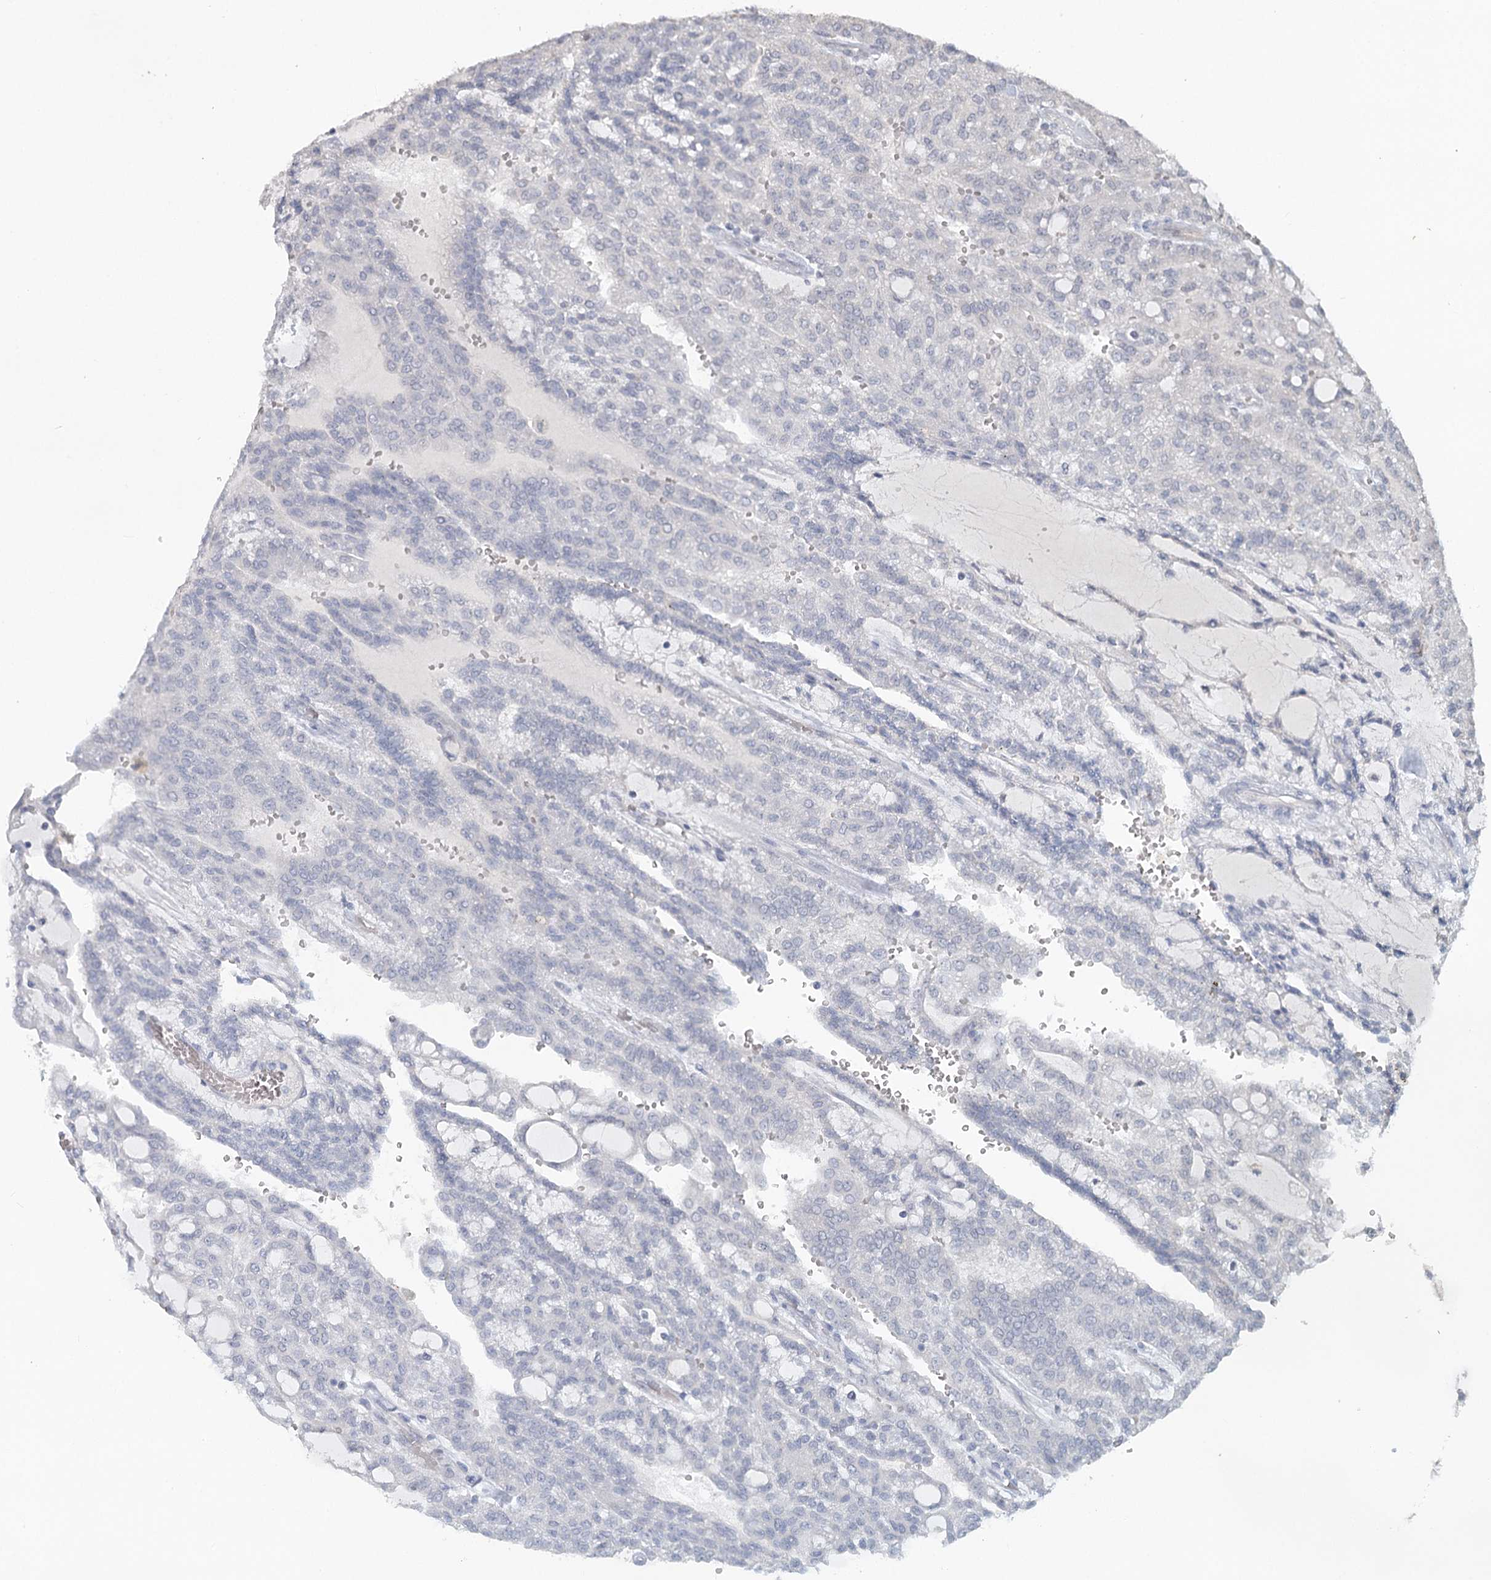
{"staining": {"intensity": "negative", "quantity": "none", "location": "none"}, "tissue": "renal cancer", "cell_type": "Tumor cells", "image_type": "cancer", "snomed": [{"axis": "morphology", "description": "Adenocarcinoma, NOS"}, {"axis": "topography", "description": "Kidney"}], "caption": "IHC micrograph of neoplastic tissue: human renal cancer (adenocarcinoma) stained with DAB shows no significant protein positivity in tumor cells.", "gene": "SLC9A3", "patient": {"sex": "male", "age": 63}}